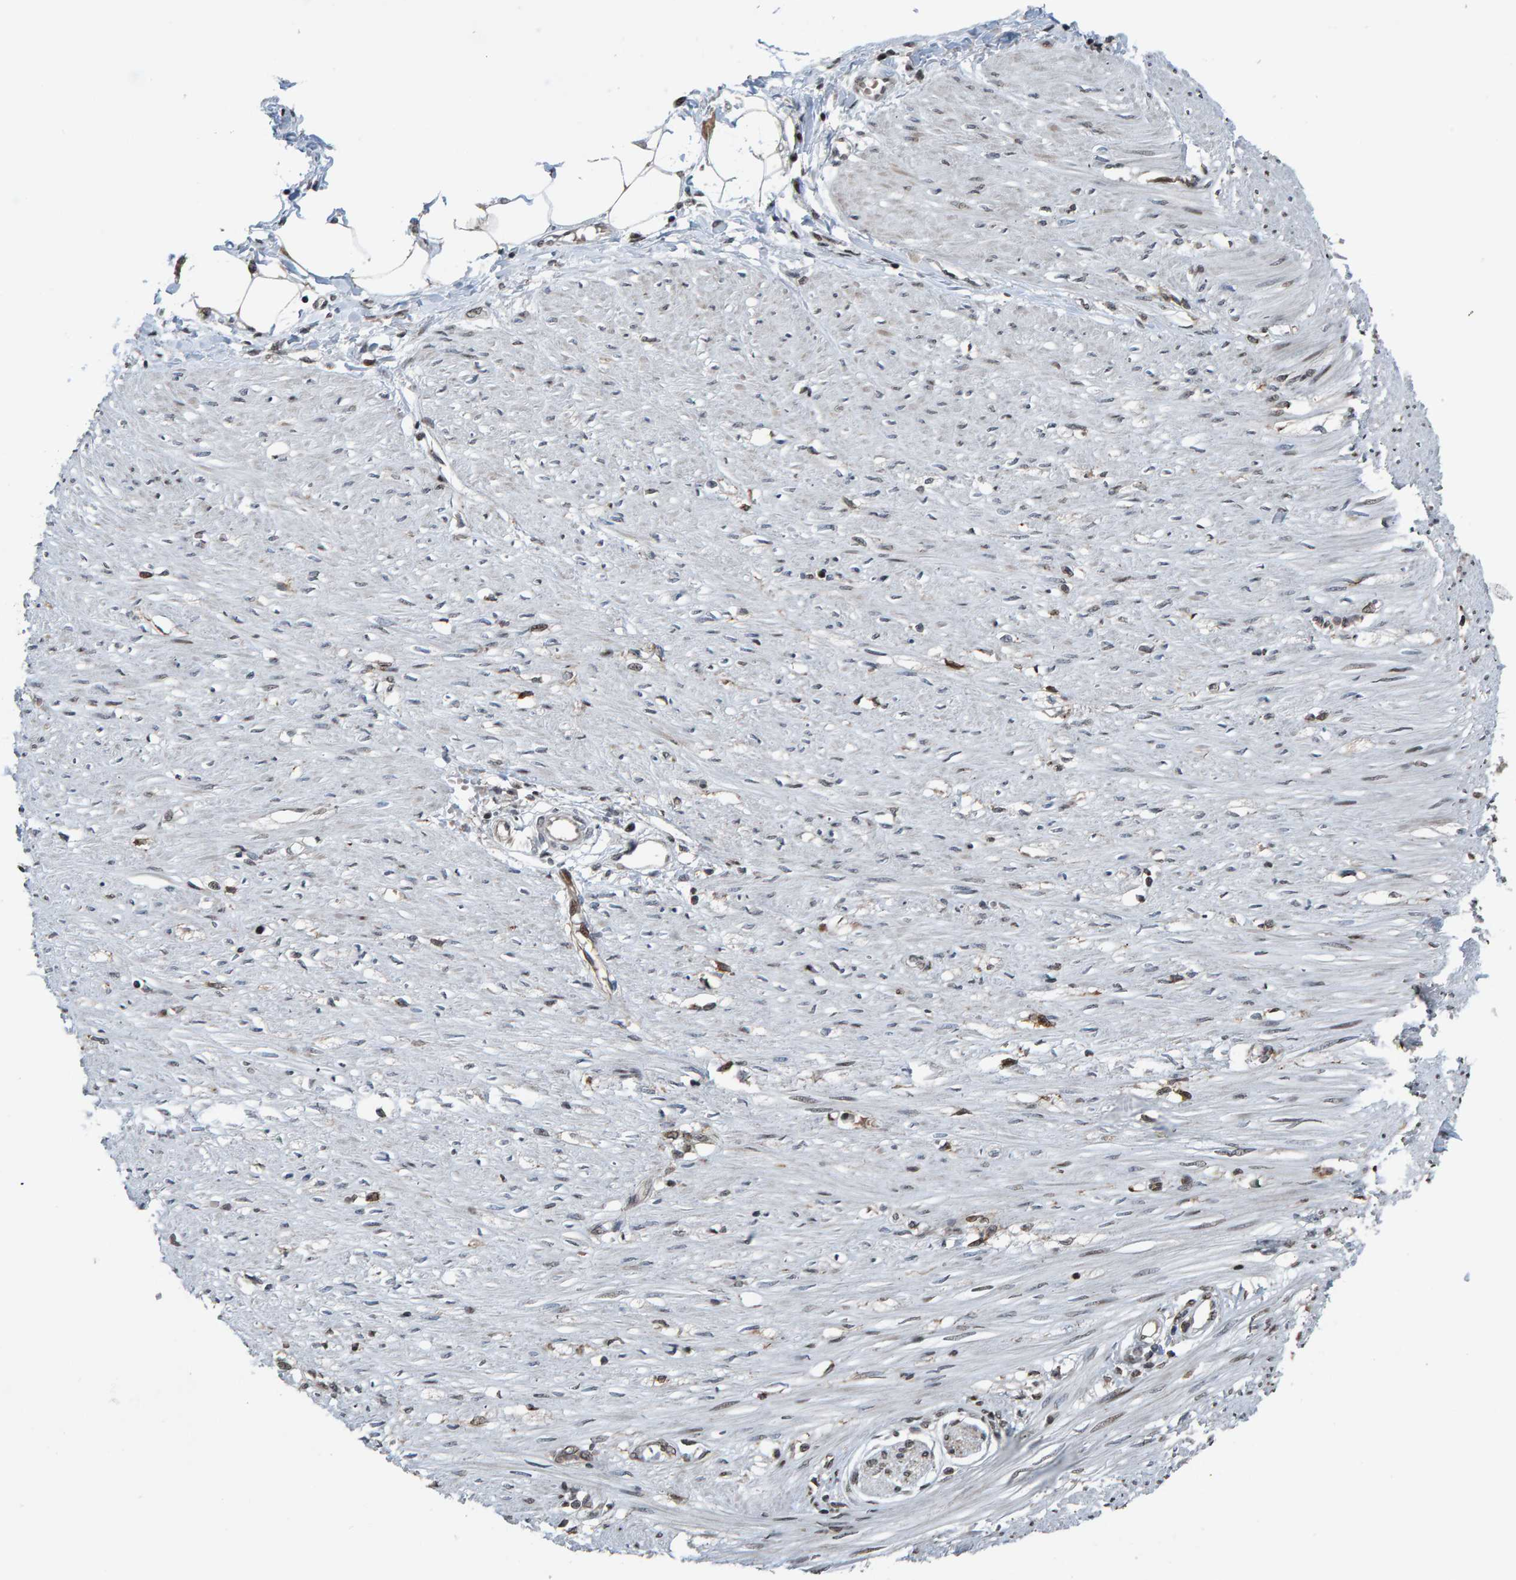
{"staining": {"intensity": "moderate", "quantity": ">75%", "location": "cytoplasmic/membranous,nuclear"}, "tissue": "adipose tissue", "cell_type": "Adipocytes", "image_type": "normal", "snomed": [{"axis": "morphology", "description": "Normal tissue, NOS"}, {"axis": "morphology", "description": "Adenocarcinoma, NOS"}, {"axis": "topography", "description": "Colon"}, {"axis": "topography", "description": "Peripheral nerve tissue"}], "caption": "IHC of unremarkable adipose tissue reveals medium levels of moderate cytoplasmic/membranous,nuclear positivity in approximately >75% of adipocytes.", "gene": "ZNF366", "patient": {"sex": "male", "age": 14}}